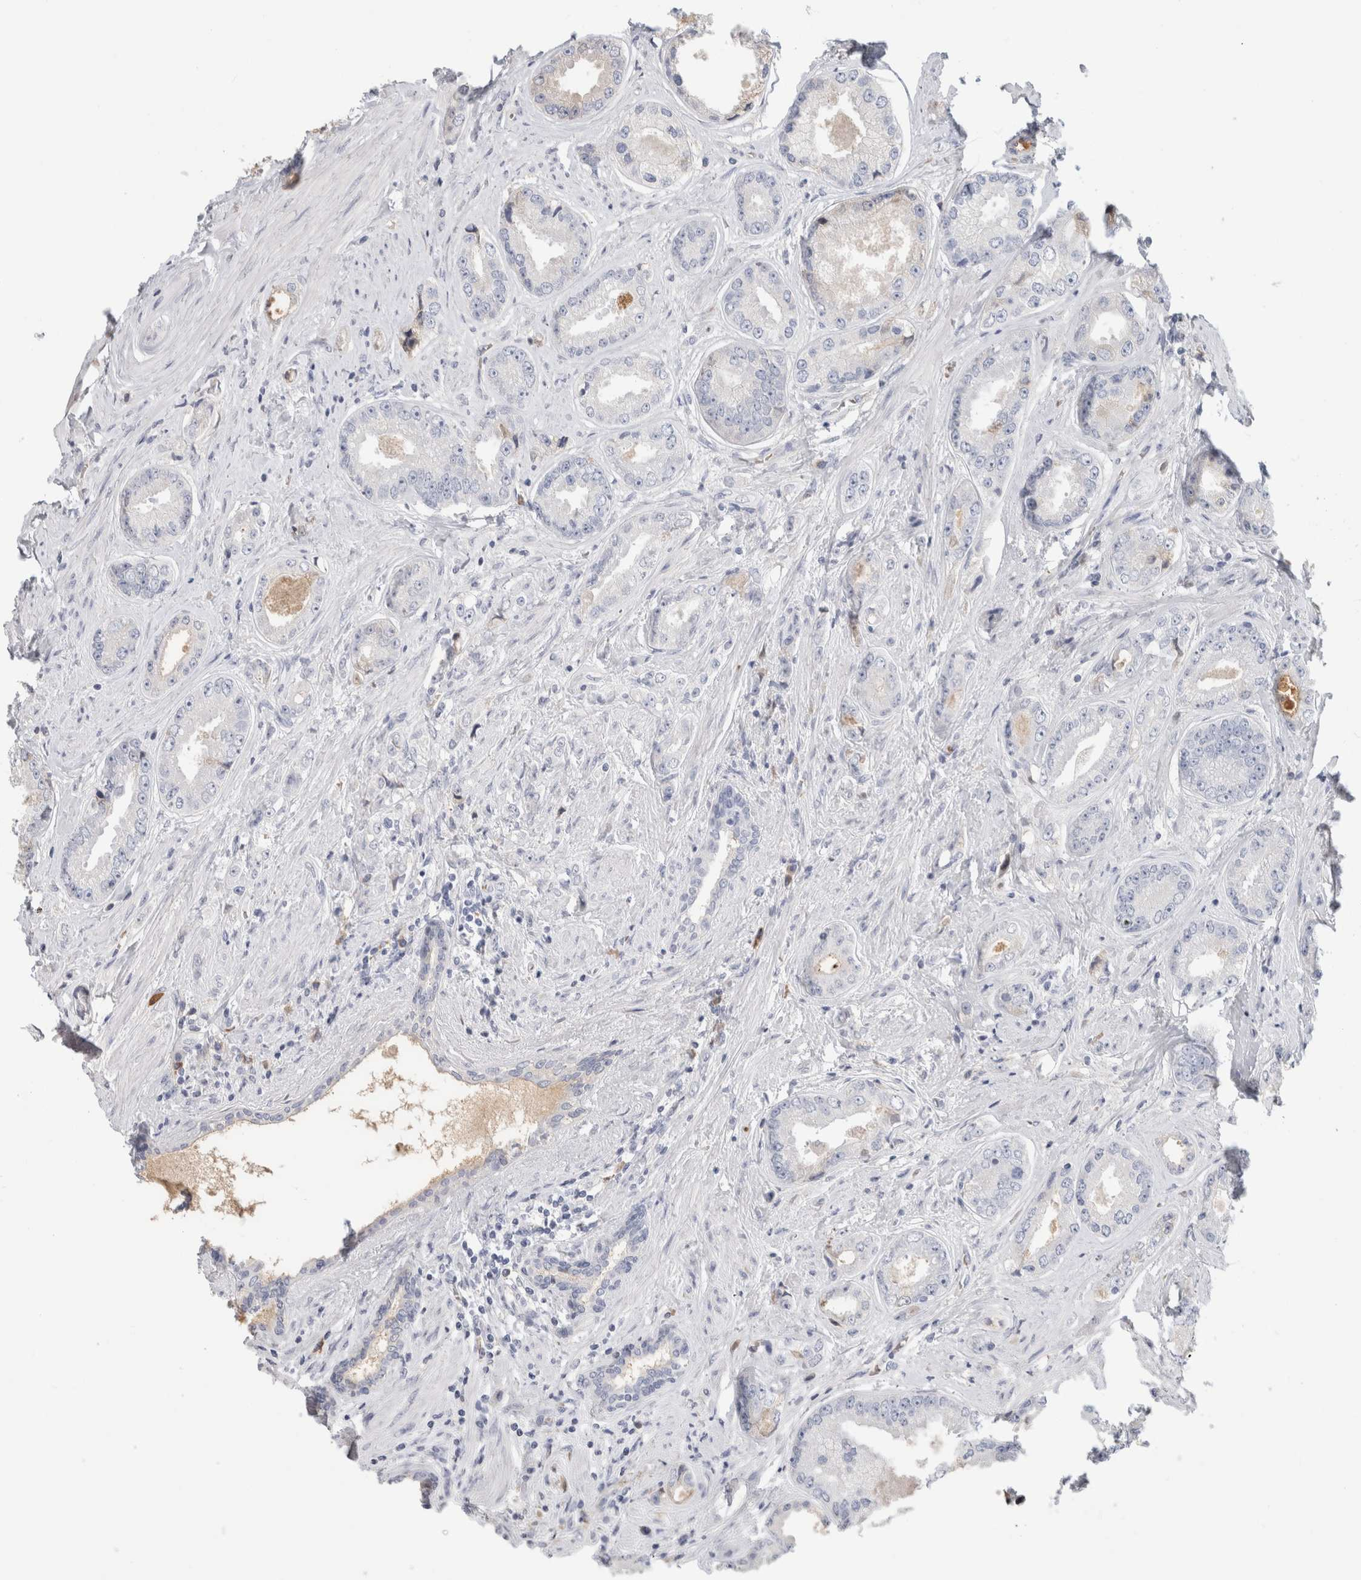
{"staining": {"intensity": "negative", "quantity": "none", "location": "none"}, "tissue": "prostate cancer", "cell_type": "Tumor cells", "image_type": "cancer", "snomed": [{"axis": "morphology", "description": "Adenocarcinoma, High grade"}, {"axis": "topography", "description": "Prostate"}], "caption": "Immunohistochemistry (IHC) photomicrograph of neoplastic tissue: prostate cancer stained with DAB (3,3'-diaminobenzidine) exhibits no significant protein staining in tumor cells.", "gene": "CA1", "patient": {"sex": "male", "age": 61}}